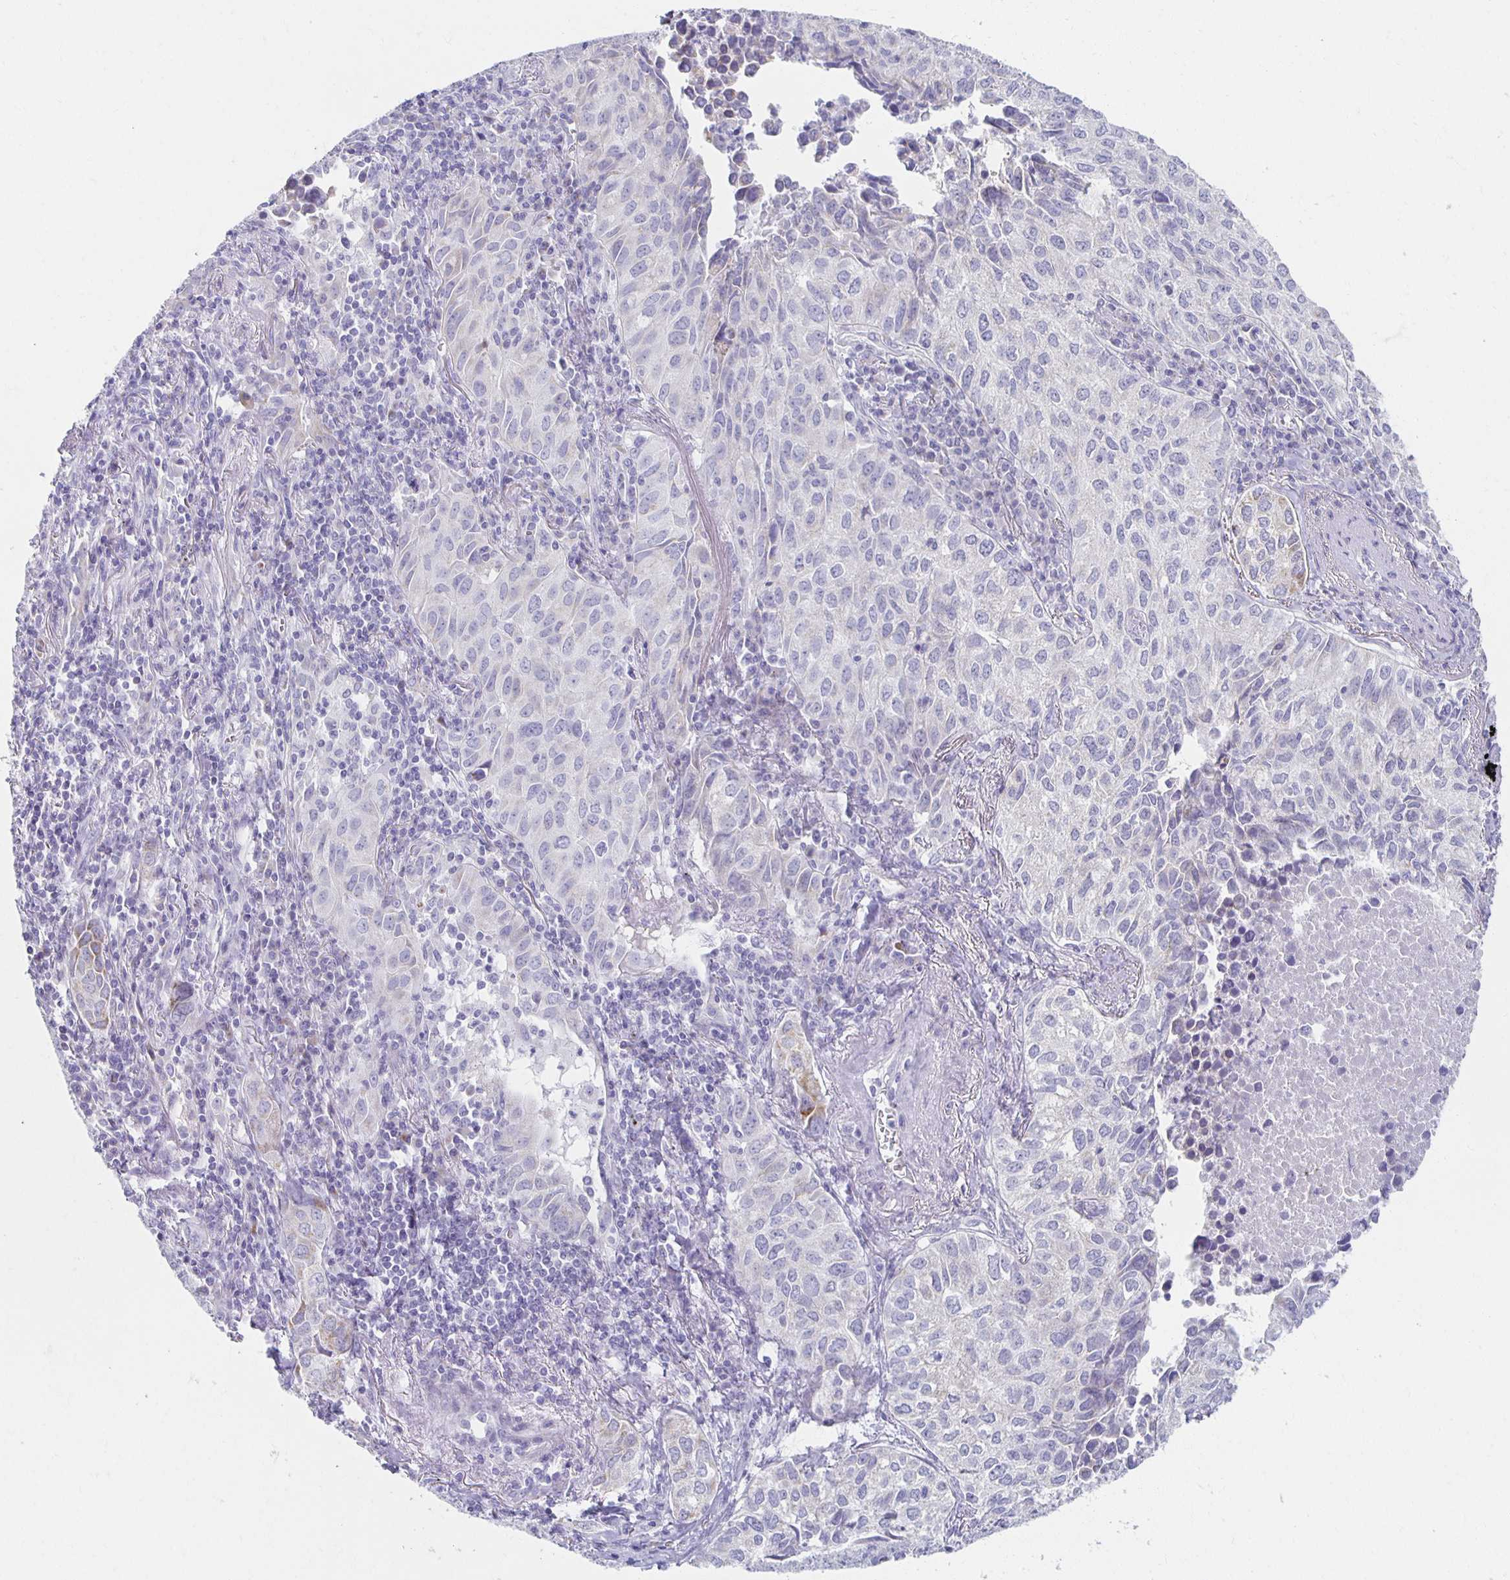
{"staining": {"intensity": "weak", "quantity": "<25%", "location": "cytoplasmic/membranous"}, "tissue": "lung cancer", "cell_type": "Tumor cells", "image_type": "cancer", "snomed": [{"axis": "morphology", "description": "Adenocarcinoma, NOS"}, {"axis": "topography", "description": "Lung"}], "caption": "Immunohistochemistry photomicrograph of adenocarcinoma (lung) stained for a protein (brown), which reveals no expression in tumor cells.", "gene": "TEX44", "patient": {"sex": "female", "age": 50}}